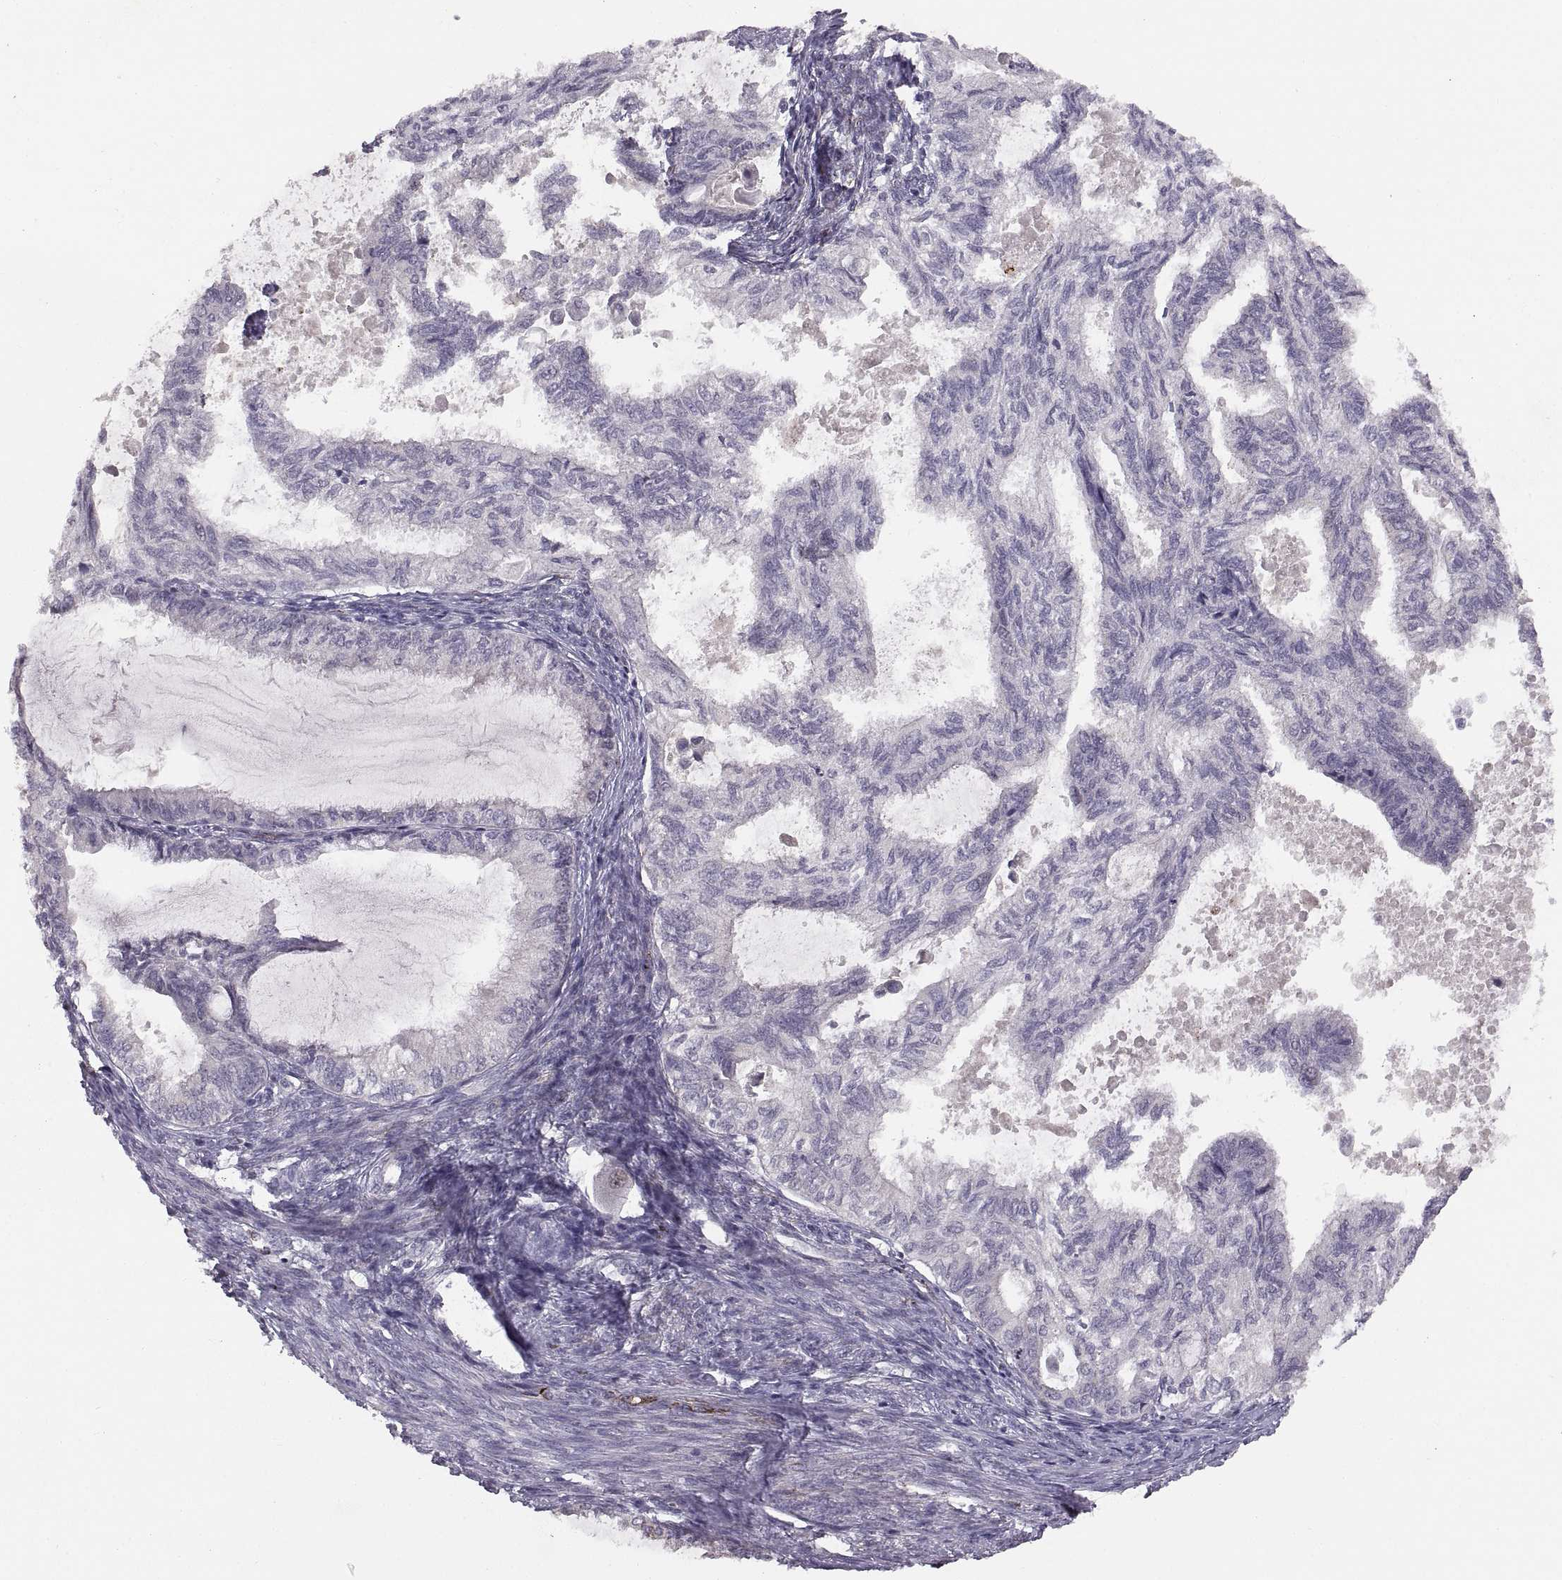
{"staining": {"intensity": "strong", "quantity": "<25%", "location": "cytoplasmic/membranous"}, "tissue": "endometrial cancer", "cell_type": "Tumor cells", "image_type": "cancer", "snomed": [{"axis": "morphology", "description": "Adenocarcinoma, NOS"}, {"axis": "topography", "description": "Endometrium"}], "caption": "Immunohistochemical staining of human adenocarcinoma (endometrial) reveals medium levels of strong cytoplasmic/membranous protein staining in approximately <25% of tumor cells.", "gene": "CDH2", "patient": {"sex": "female", "age": 86}}